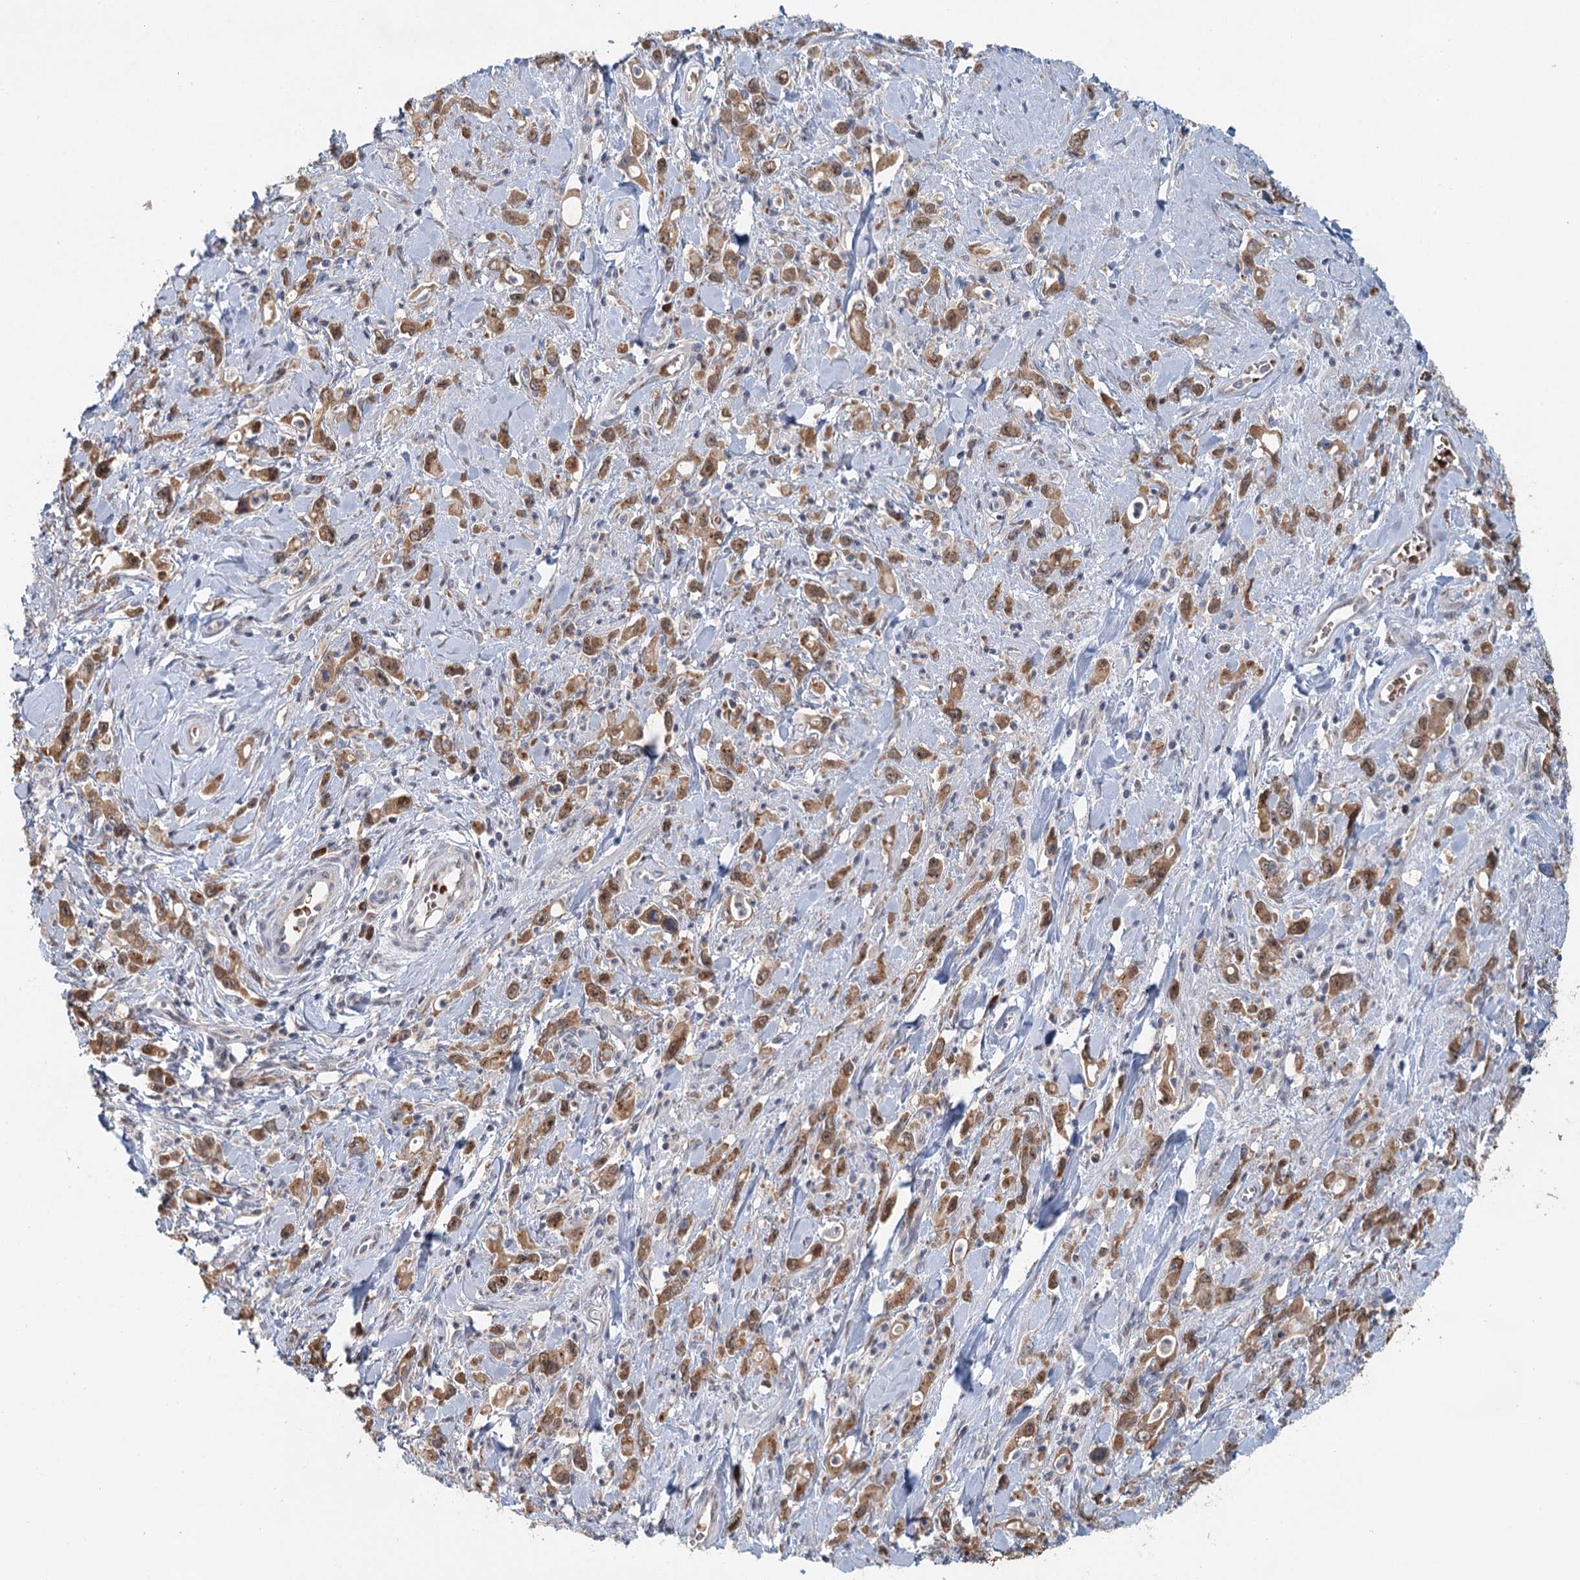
{"staining": {"intensity": "moderate", "quantity": ">75%", "location": "cytoplasmic/membranous"}, "tissue": "stomach cancer", "cell_type": "Tumor cells", "image_type": "cancer", "snomed": [{"axis": "morphology", "description": "Adenocarcinoma, NOS"}, {"axis": "topography", "description": "Stomach, lower"}], "caption": "The immunohistochemical stain labels moderate cytoplasmic/membranous positivity in tumor cells of adenocarcinoma (stomach) tissue. (IHC, brightfield microscopy, high magnification).", "gene": "ADK", "patient": {"sex": "female", "age": 43}}